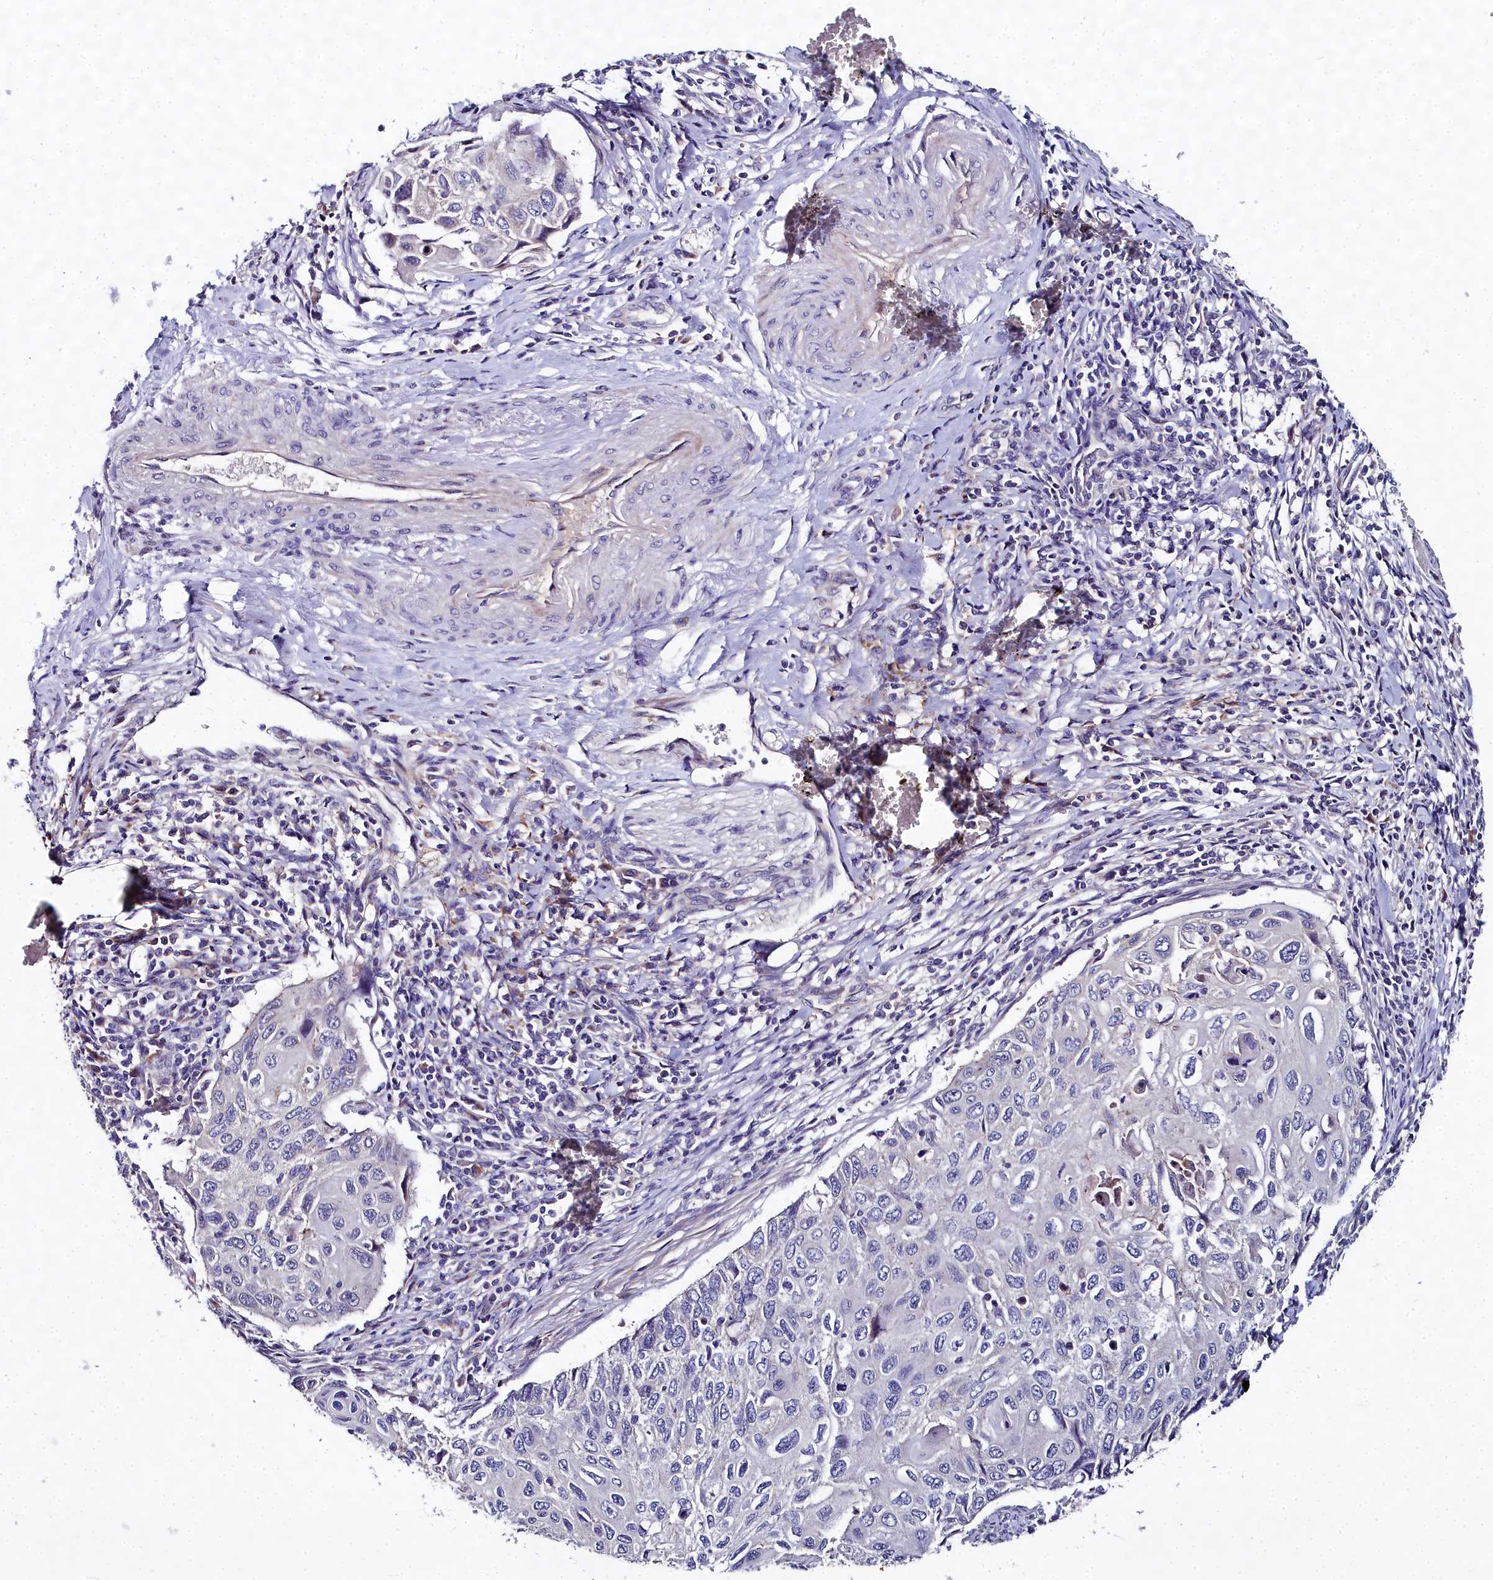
{"staining": {"intensity": "negative", "quantity": "none", "location": "none"}, "tissue": "cervical cancer", "cell_type": "Tumor cells", "image_type": "cancer", "snomed": [{"axis": "morphology", "description": "Squamous cell carcinoma, NOS"}, {"axis": "topography", "description": "Cervix"}], "caption": "This photomicrograph is of squamous cell carcinoma (cervical) stained with IHC to label a protein in brown with the nuclei are counter-stained blue. There is no expression in tumor cells.", "gene": "NT5M", "patient": {"sex": "female", "age": 70}}